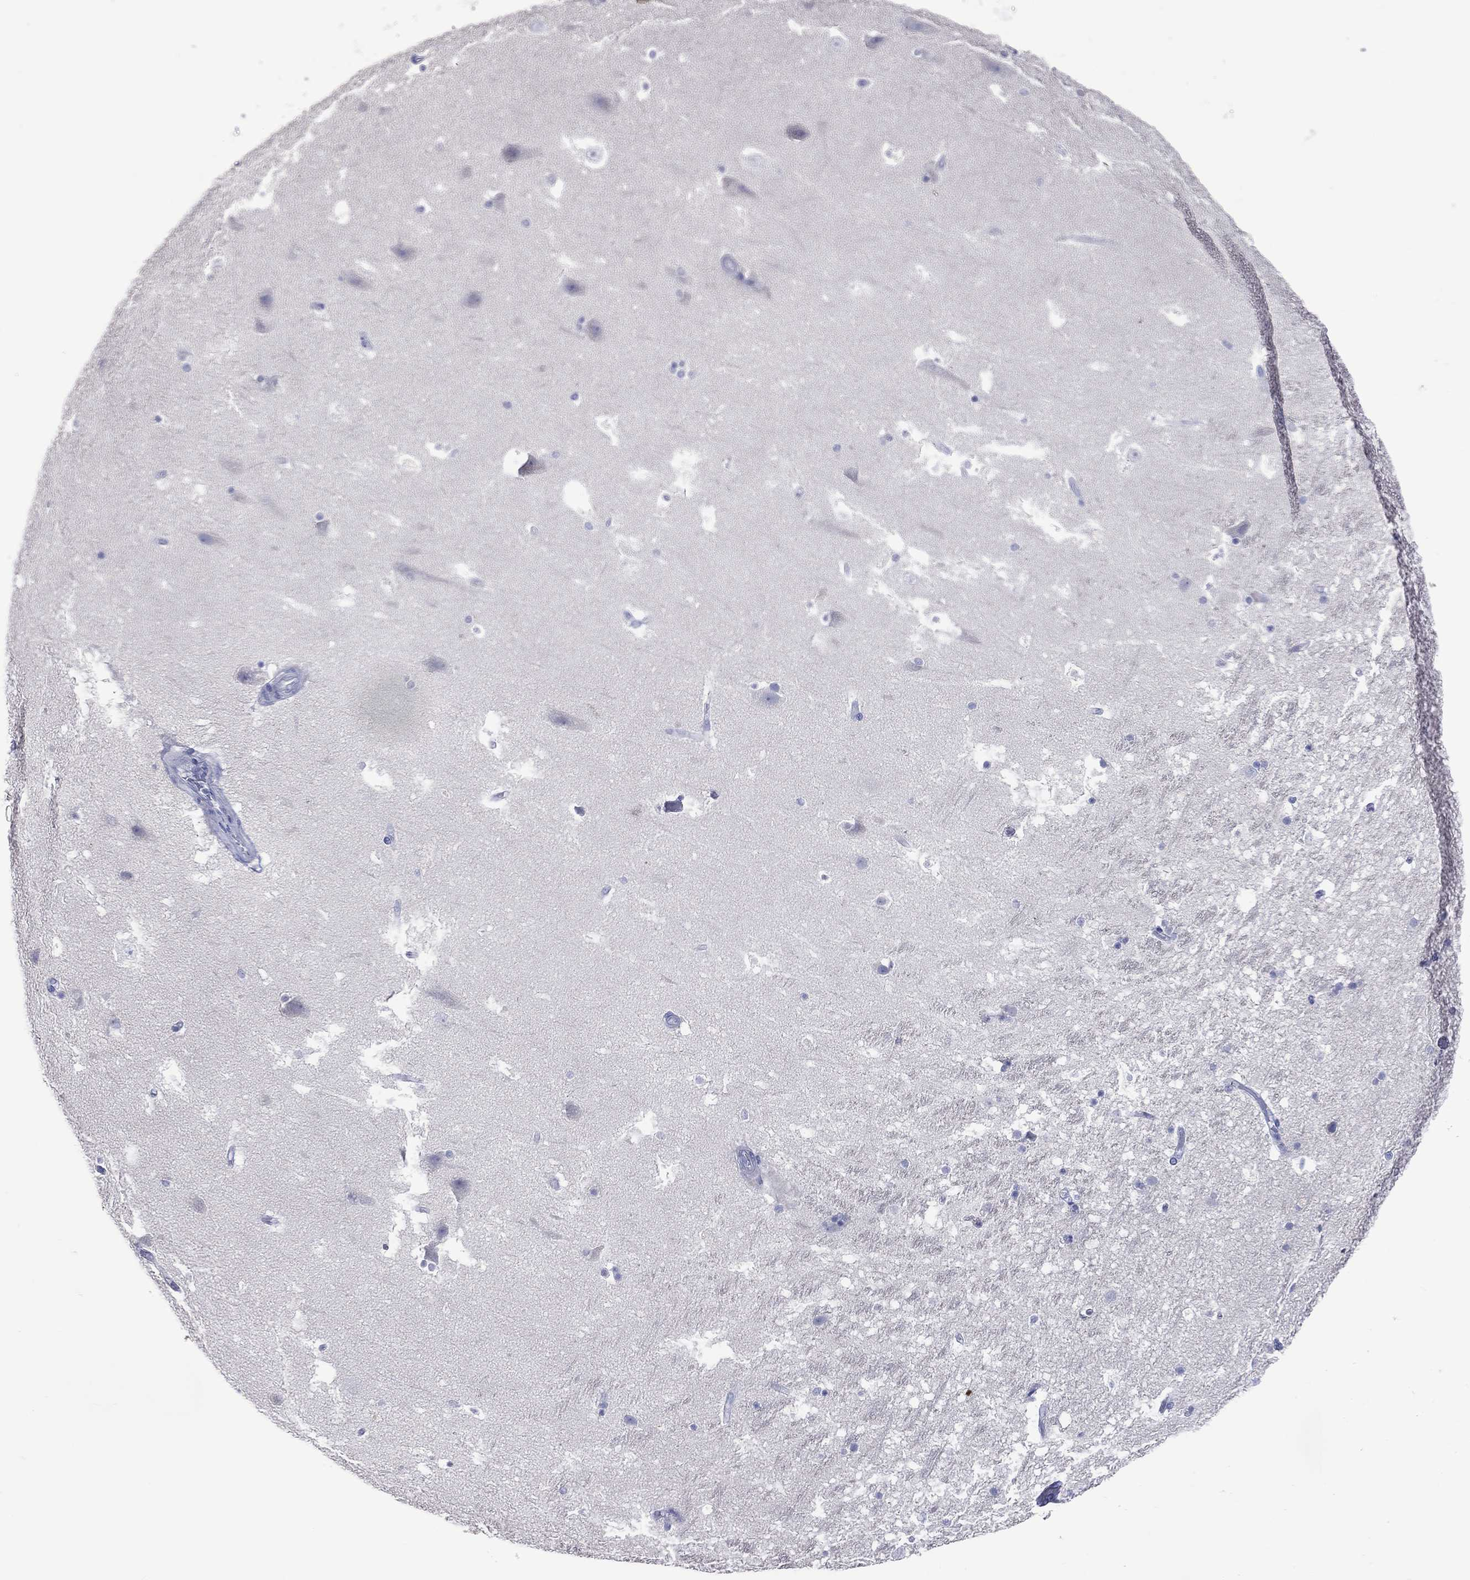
{"staining": {"intensity": "negative", "quantity": "none", "location": "none"}, "tissue": "hippocampus", "cell_type": "Glial cells", "image_type": "normal", "snomed": [{"axis": "morphology", "description": "Normal tissue, NOS"}, {"axis": "topography", "description": "Hippocampus"}], "caption": "DAB immunohistochemical staining of normal hippocampus exhibits no significant positivity in glial cells.", "gene": "DNAH6", "patient": {"sex": "male", "age": 51}}